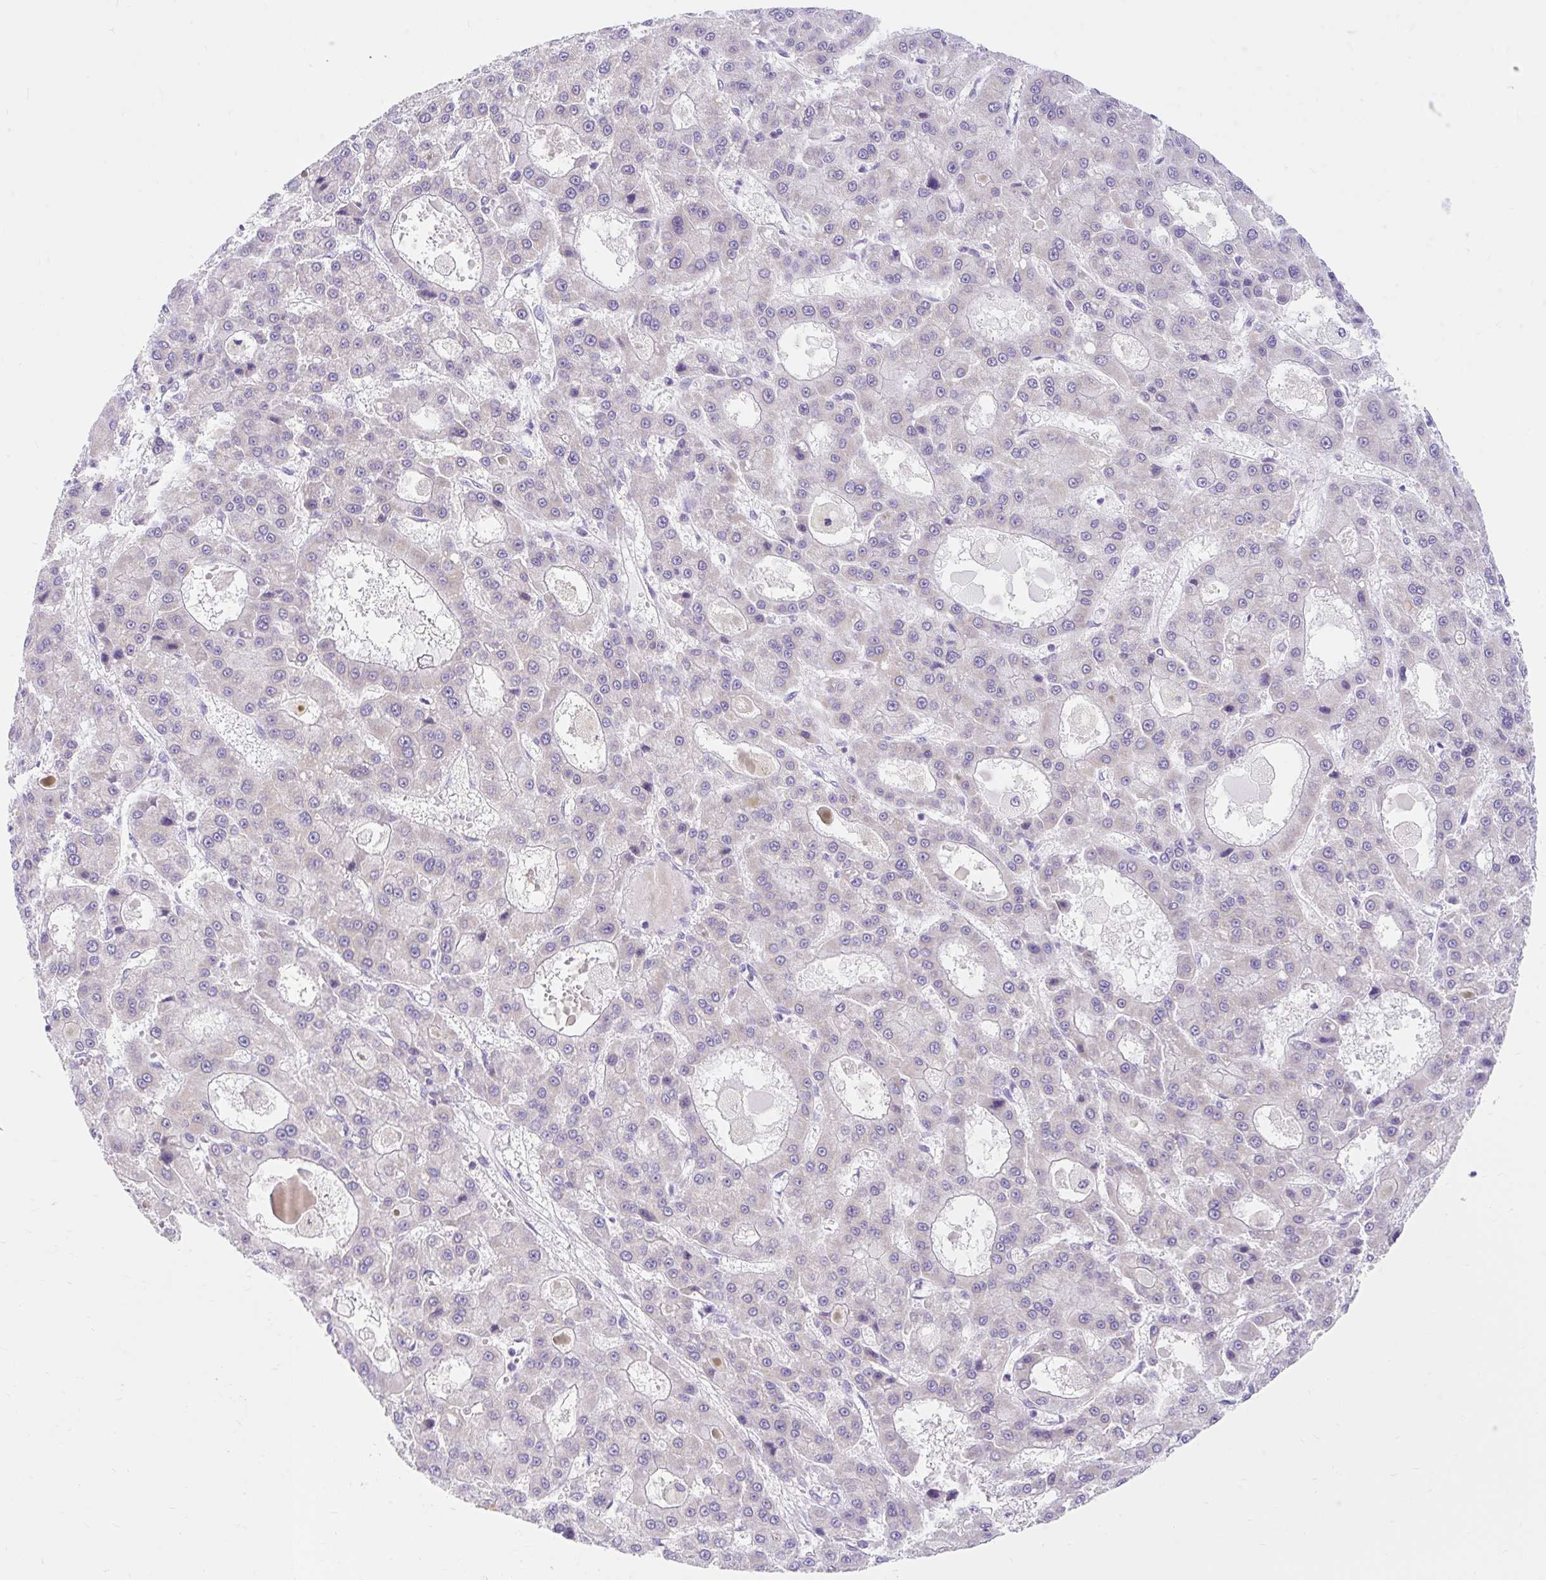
{"staining": {"intensity": "negative", "quantity": "none", "location": "none"}, "tissue": "liver cancer", "cell_type": "Tumor cells", "image_type": "cancer", "snomed": [{"axis": "morphology", "description": "Carcinoma, Hepatocellular, NOS"}, {"axis": "topography", "description": "Liver"}], "caption": "This is an immunohistochemistry histopathology image of liver cancer (hepatocellular carcinoma). There is no expression in tumor cells.", "gene": "ITPK1", "patient": {"sex": "male", "age": 70}}